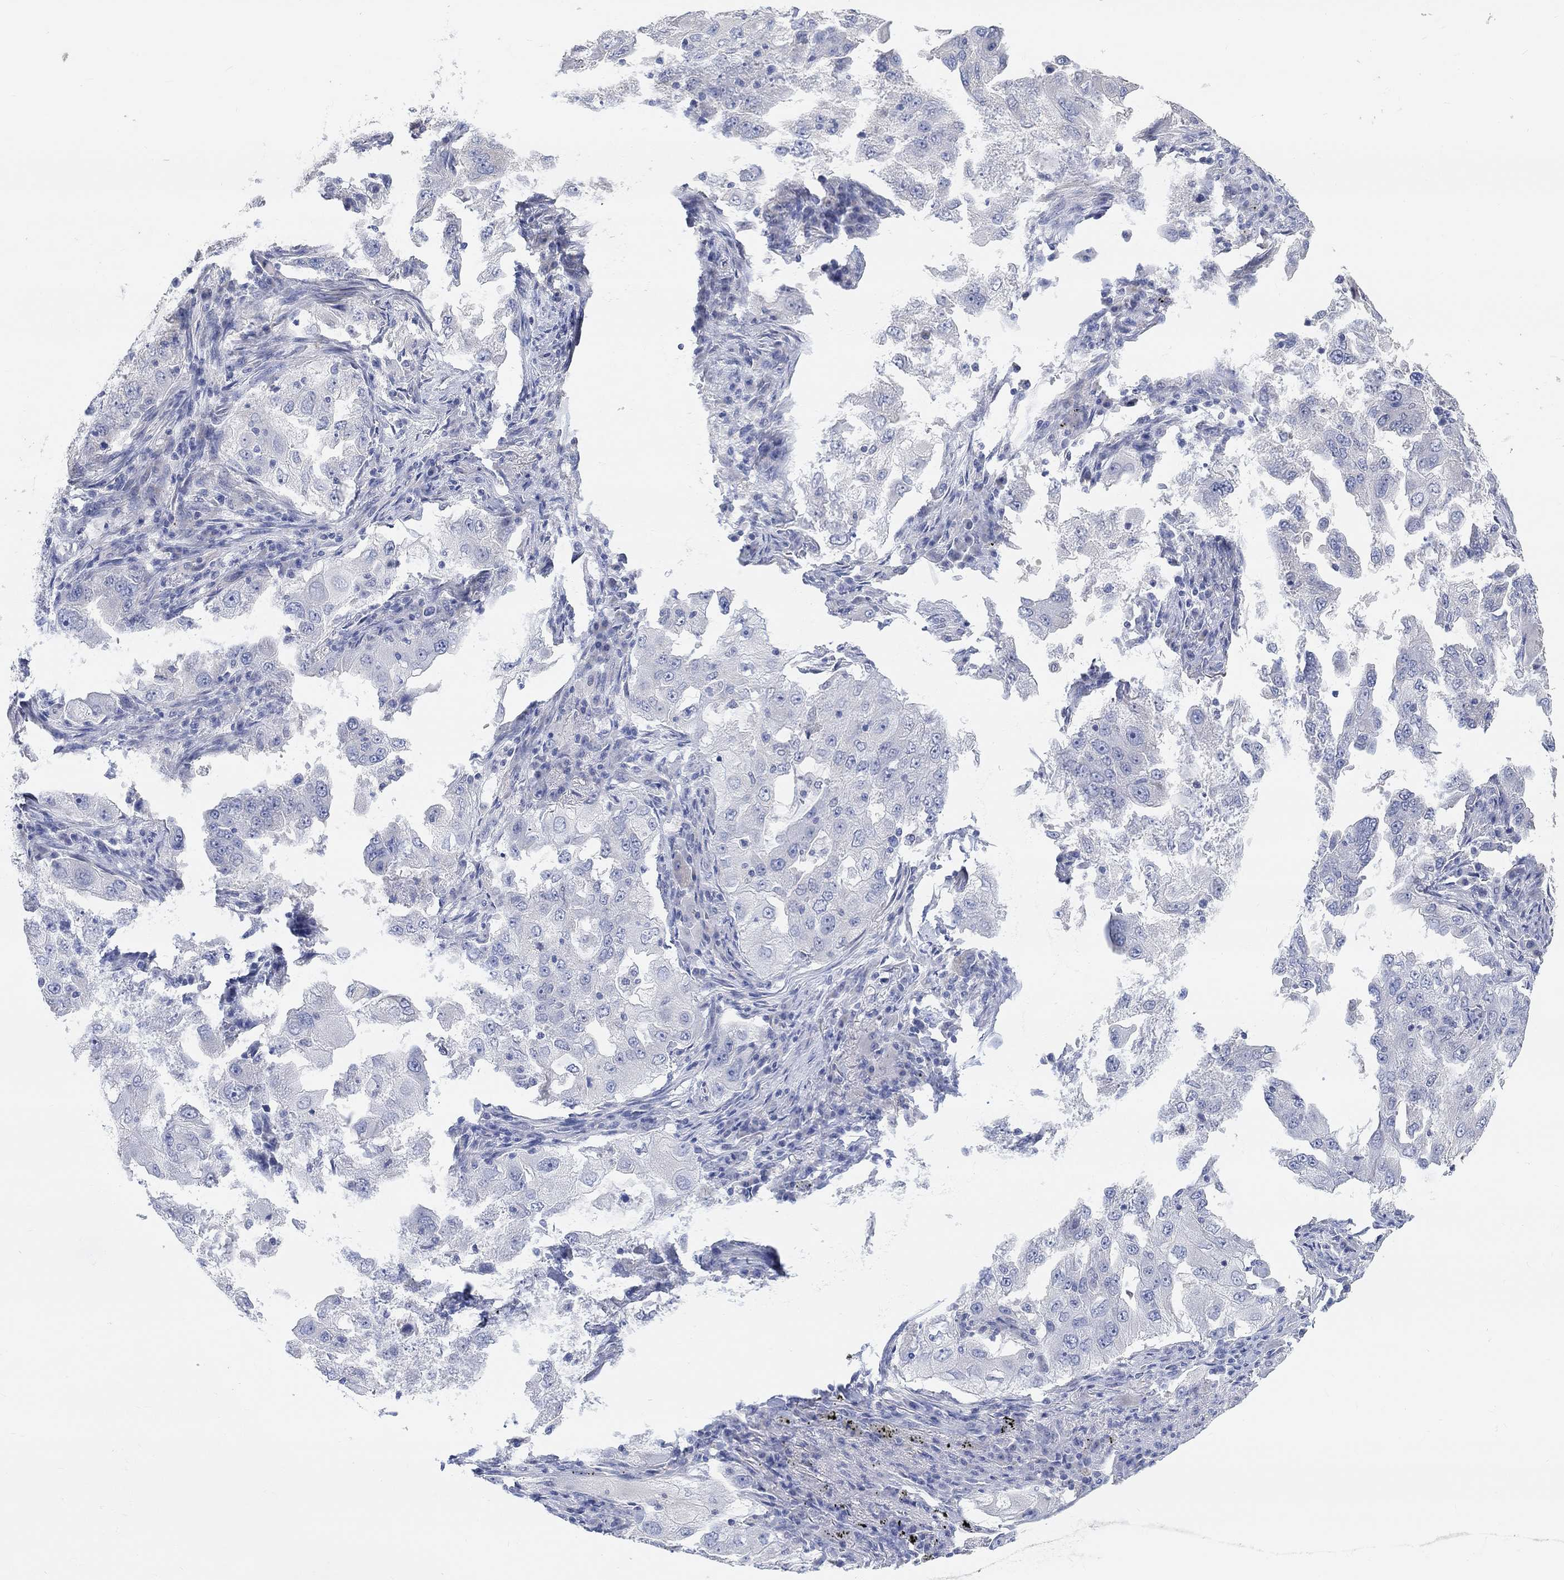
{"staining": {"intensity": "negative", "quantity": "none", "location": "none"}, "tissue": "lung cancer", "cell_type": "Tumor cells", "image_type": "cancer", "snomed": [{"axis": "morphology", "description": "Adenocarcinoma, NOS"}, {"axis": "topography", "description": "Lung"}], "caption": "This image is of lung cancer stained with immunohistochemistry to label a protein in brown with the nuclei are counter-stained blue. There is no expression in tumor cells.", "gene": "NLRP14", "patient": {"sex": "female", "age": 61}}